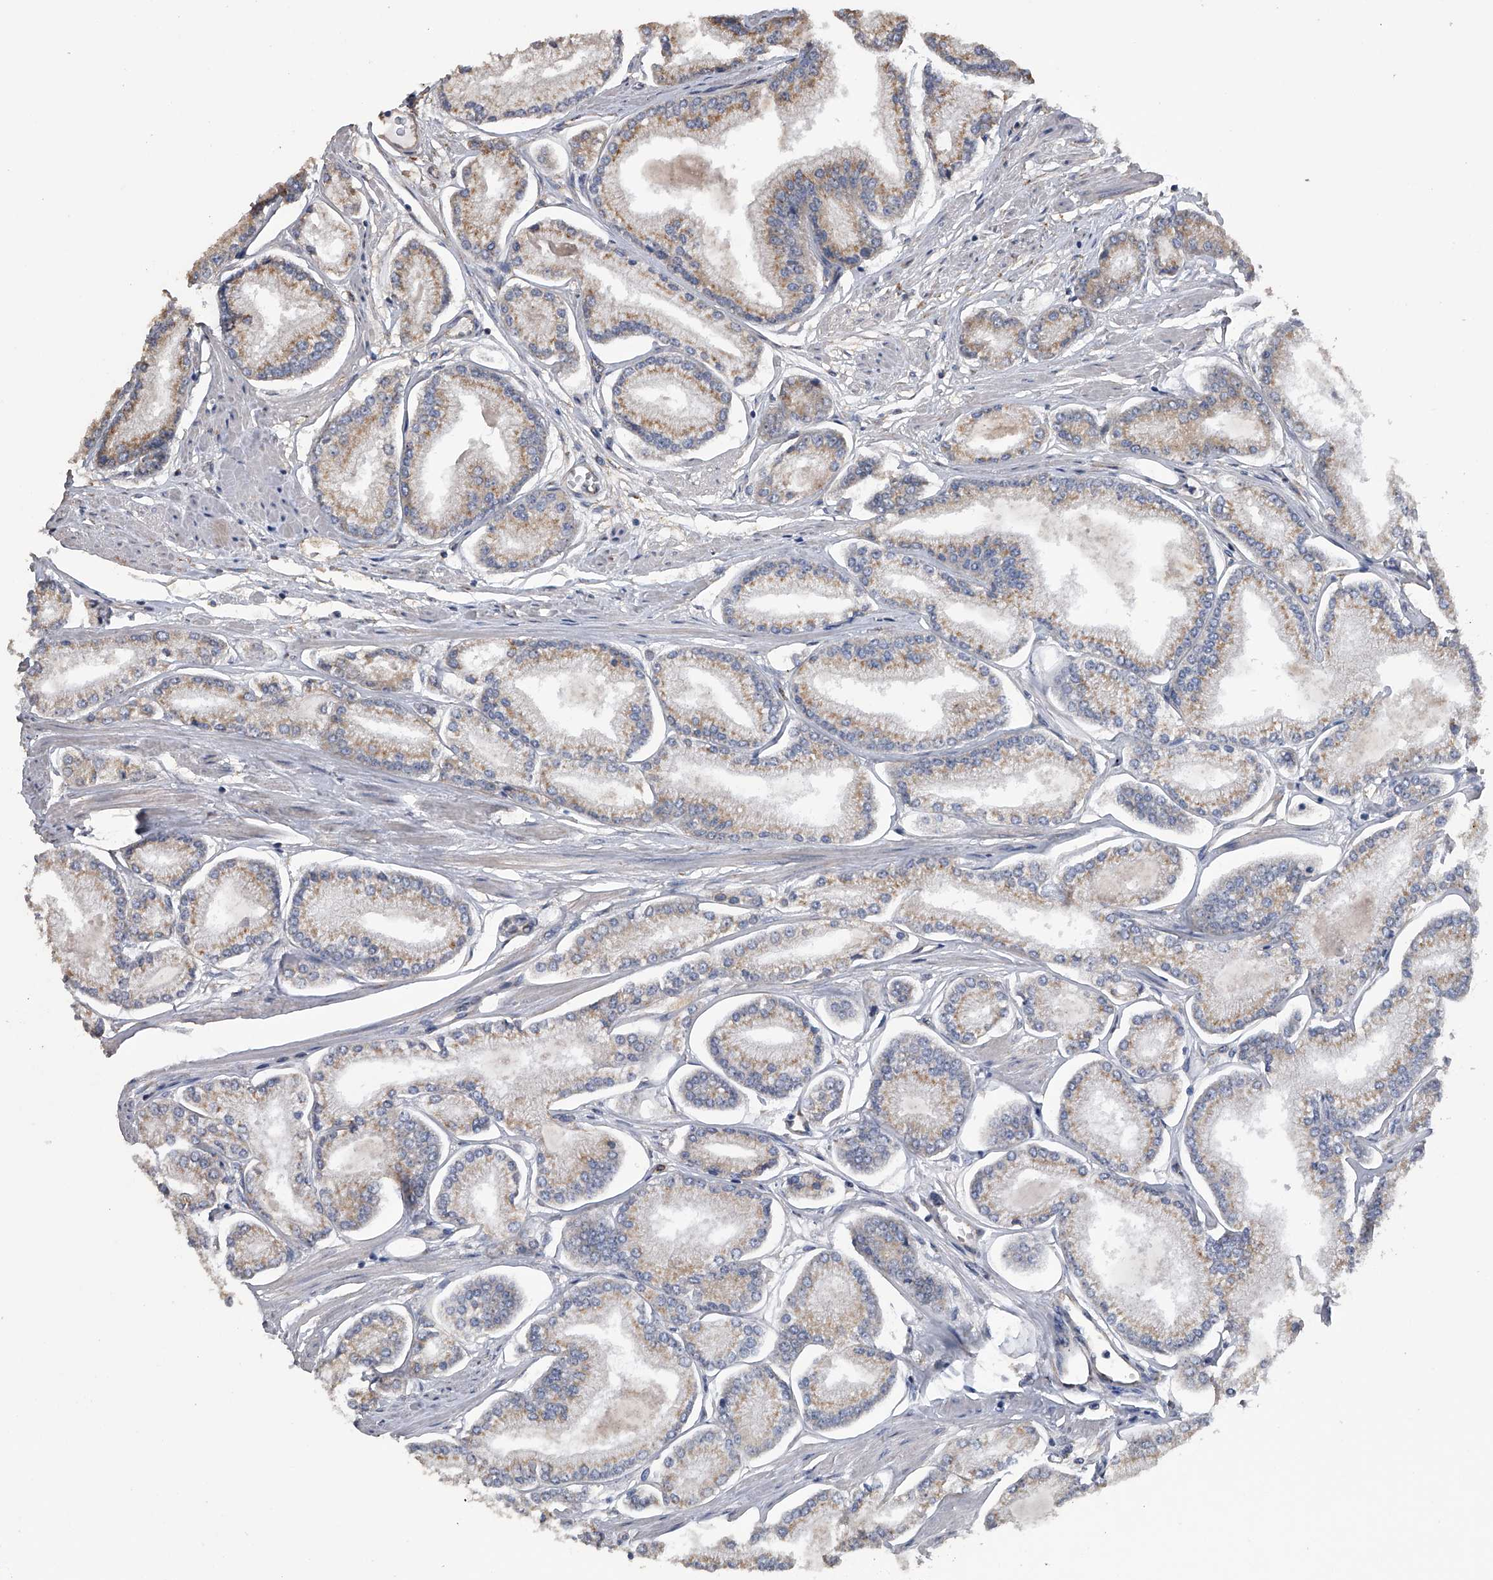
{"staining": {"intensity": "weak", "quantity": ">75%", "location": "cytoplasmic/membranous"}, "tissue": "prostate cancer", "cell_type": "Tumor cells", "image_type": "cancer", "snomed": [{"axis": "morphology", "description": "Adenocarcinoma, Low grade"}, {"axis": "topography", "description": "Prostate"}], "caption": "Weak cytoplasmic/membranous expression is identified in approximately >75% of tumor cells in prostate adenocarcinoma (low-grade).", "gene": "PCLO", "patient": {"sex": "male", "age": 52}}